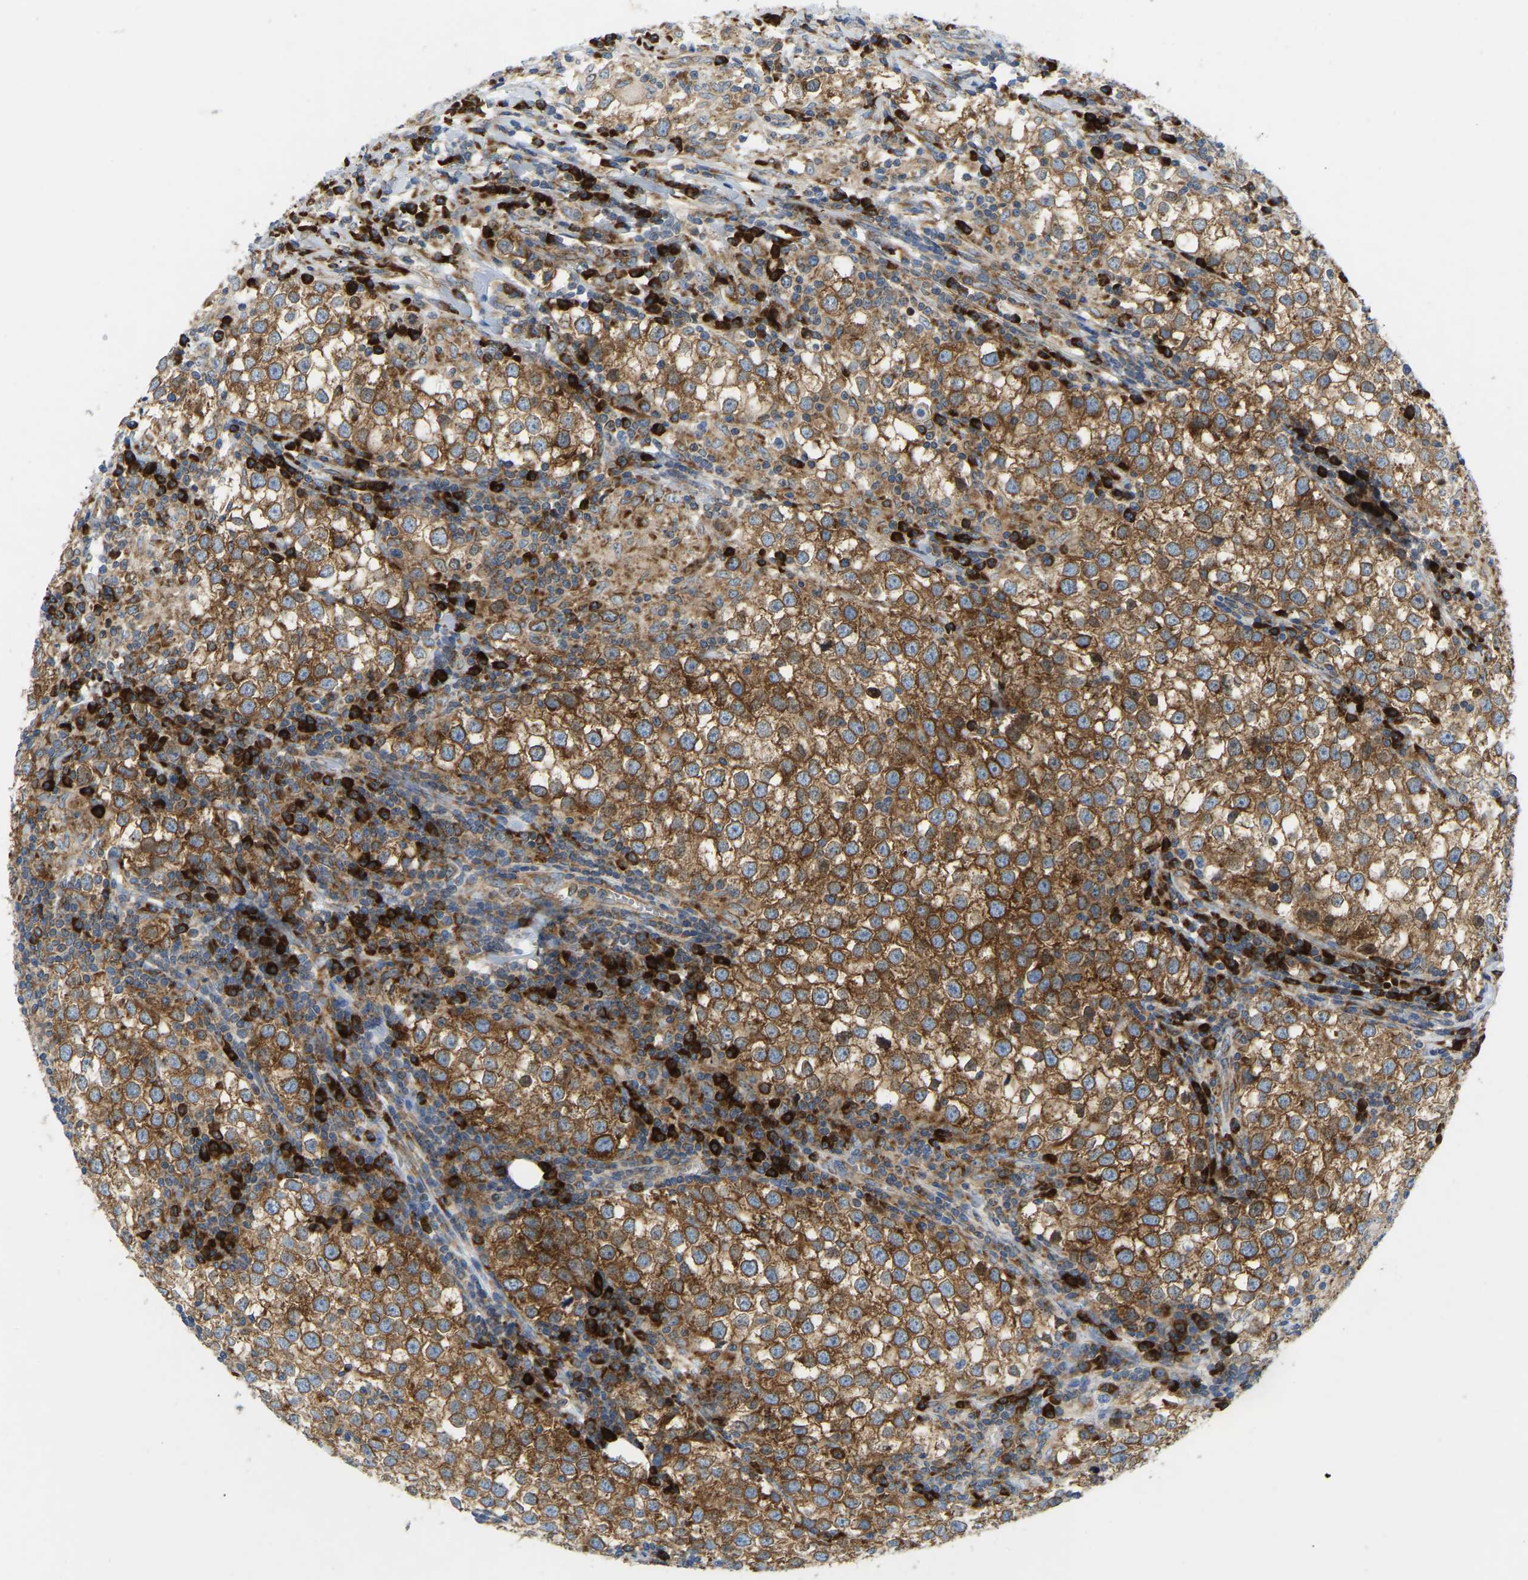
{"staining": {"intensity": "moderate", "quantity": ">75%", "location": "cytoplasmic/membranous,nuclear"}, "tissue": "testis cancer", "cell_type": "Tumor cells", "image_type": "cancer", "snomed": [{"axis": "morphology", "description": "Seminoma, NOS"}, {"axis": "morphology", "description": "Carcinoma, Embryonal, NOS"}, {"axis": "topography", "description": "Testis"}], "caption": "This histopathology image shows IHC staining of seminoma (testis), with medium moderate cytoplasmic/membranous and nuclear expression in approximately >75% of tumor cells.", "gene": "SND1", "patient": {"sex": "male", "age": 36}}